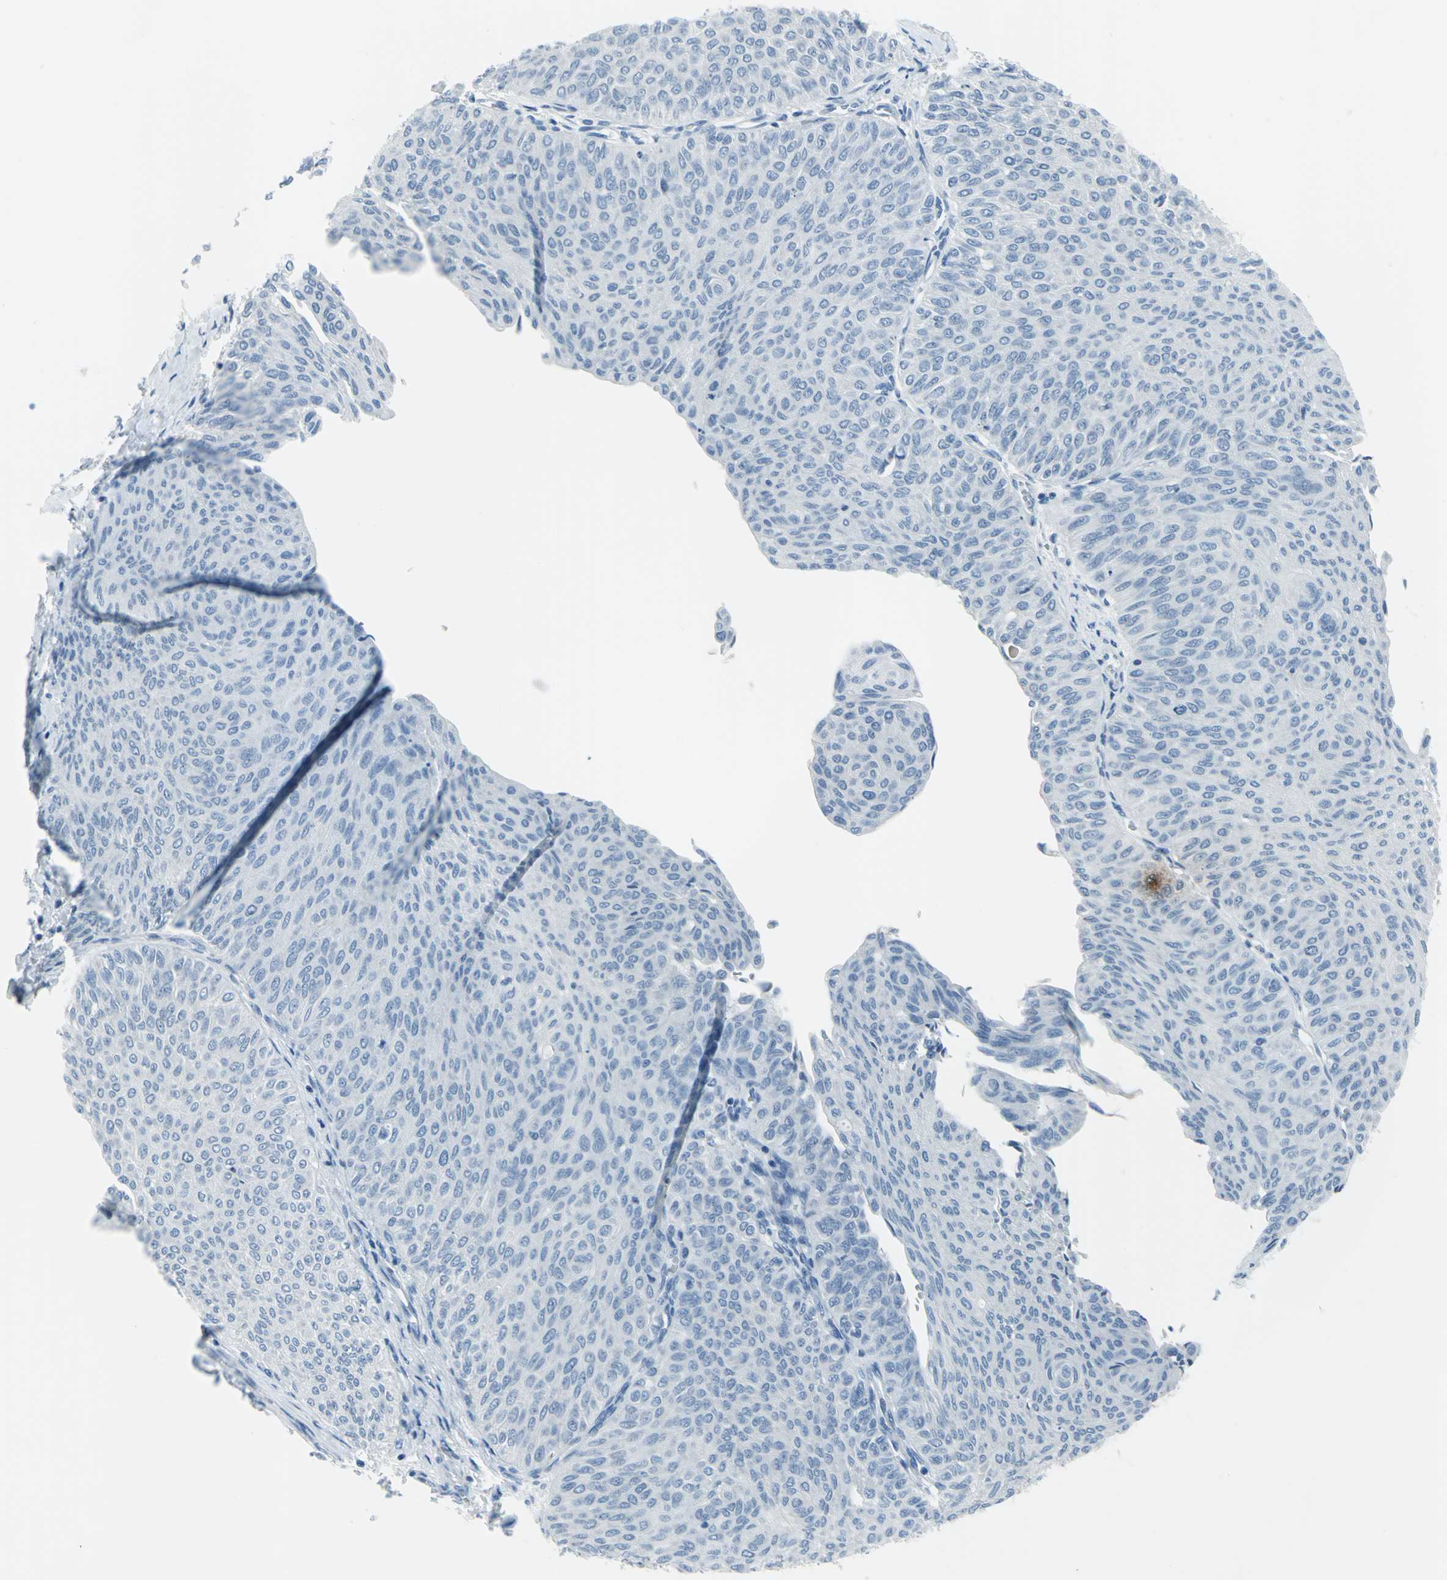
{"staining": {"intensity": "negative", "quantity": "none", "location": "none"}, "tissue": "urothelial cancer", "cell_type": "Tumor cells", "image_type": "cancer", "snomed": [{"axis": "morphology", "description": "Urothelial carcinoma, Low grade"}, {"axis": "topography", "description": "Urinary bladder"}], "caption": "The image exhibits no significant positivity in tumor cells of urothelial carcinoma (low-grade).", "gene": "DNAI2", "patient": {"sex": "male", "age": 78}}